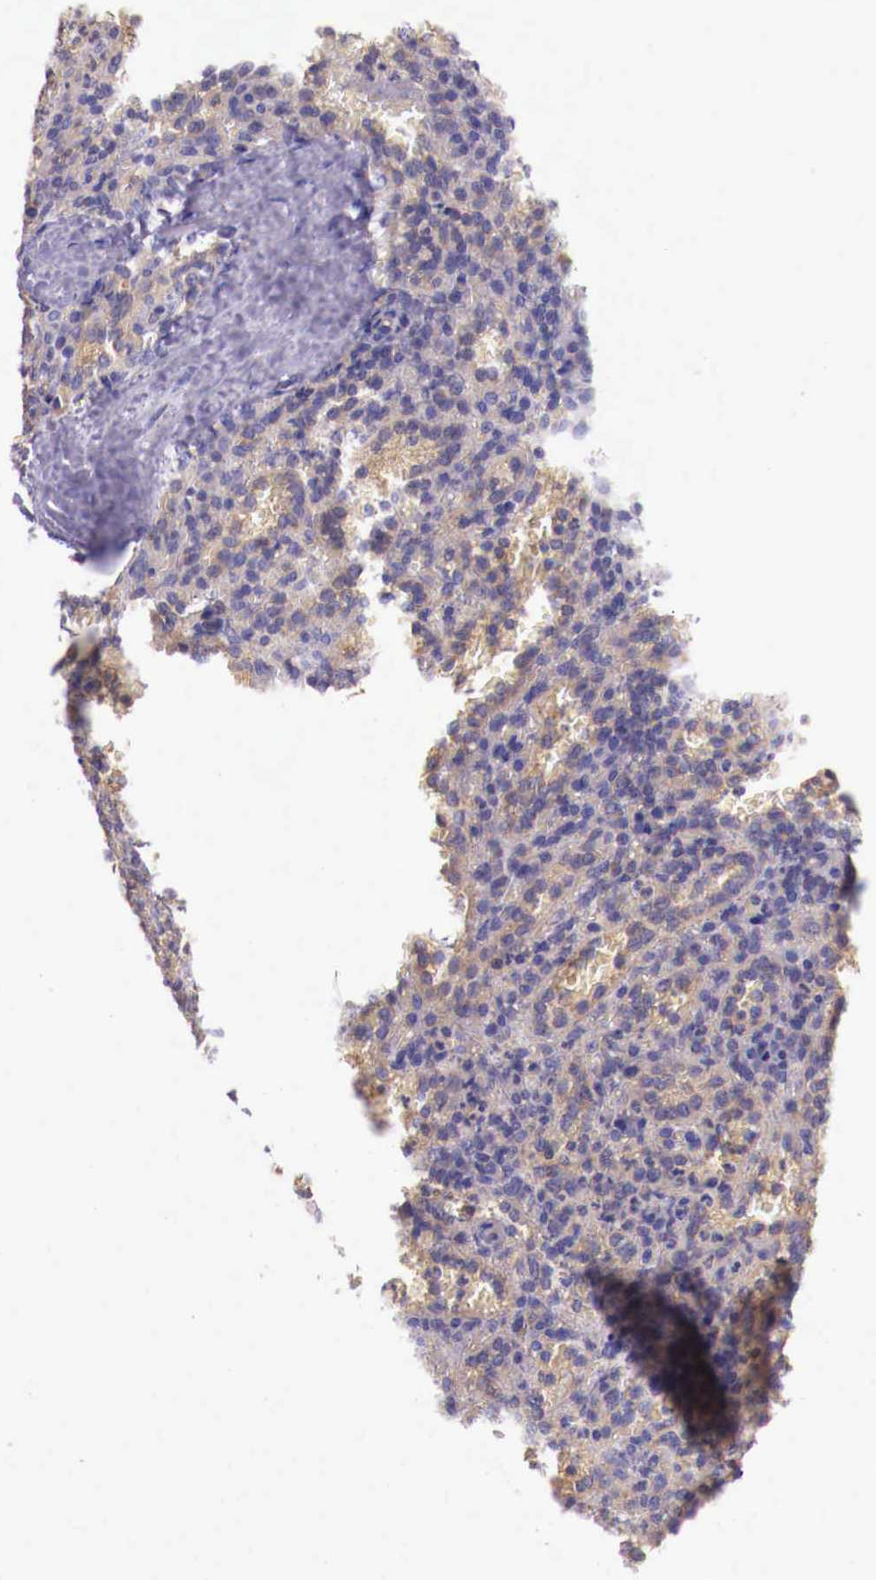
{"staining": {"intensity": "weak", "quantity": "25%-75%", "location": "cytoplasmic/membranous"}, "tissue": "spleen", "cell_type": "Cells in red pulp", "image_type": "normal", "snomed": [{"axis": "morphology", "description": "Normal tissue, NOS"}, {"axis": "topography", "description": "Spleen"}], "caption": "Immunohistochemistry of normal spleen reveals low levels of weak cytoplasmic/membranous expression in approximately 25%-75% of cells in red pulp.", "gene": "GRIPAP1", "patient": {"sex": "female", "age": 21}}